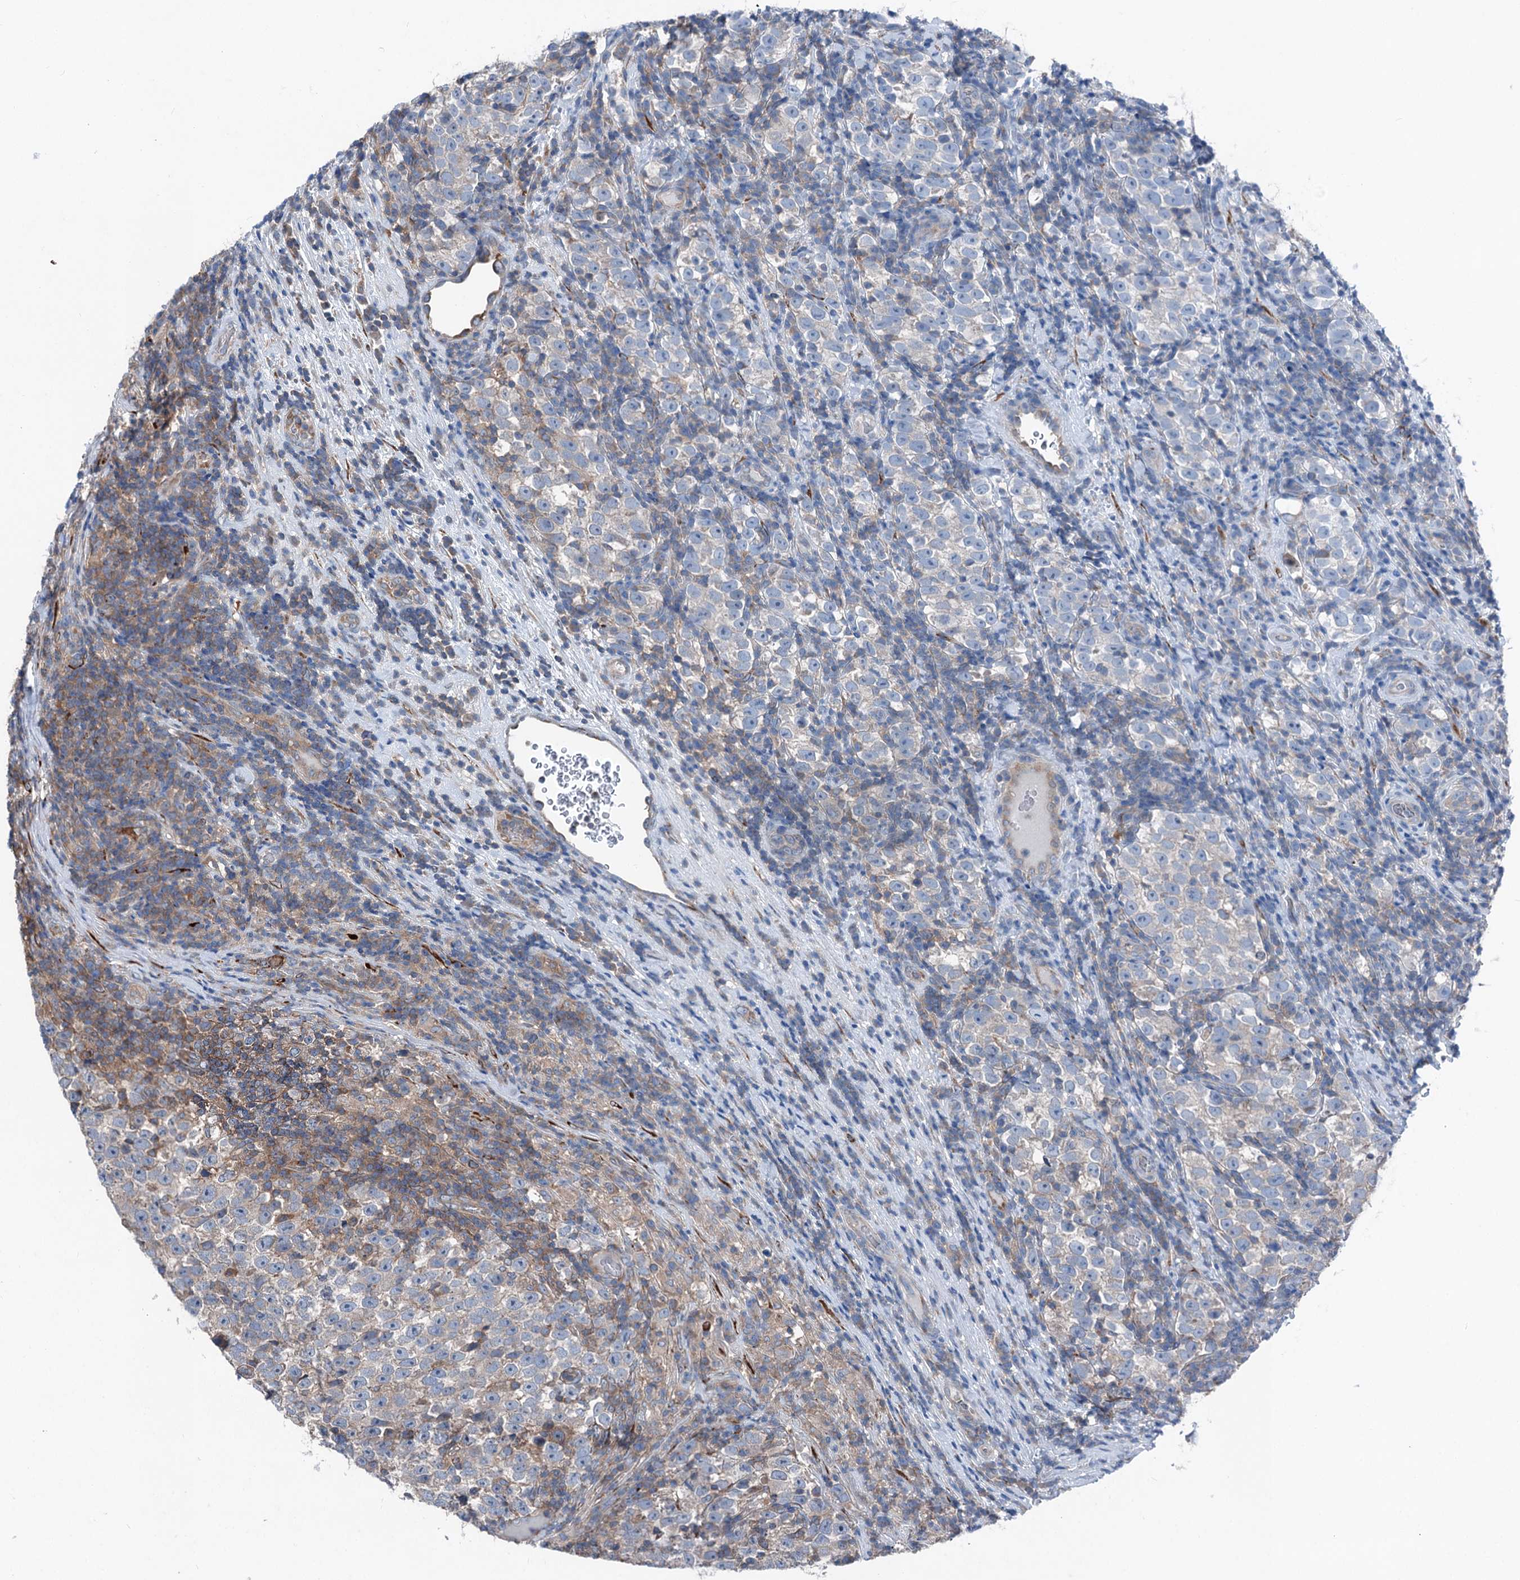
{"staining": {"intensity": "weak", "quantity": "25%-75%", "location": "cytoplasmic/membranous"}, "tissue": "testis cancer", "cell_type": "Tumor cells", "image_type": "cancer", "snomed": [{"axis": "morphology", "description": "Normal tissue, NOS"}, {"axis": "morphology", "description": "Seminoma, NOS"}, {"axis": "topography", "description": "Testis"}], "caption": "Immunohistochemical staining of seminoma (testis) shows weak cytoplasmic/membranous protein expression in about 25%-75% of tumor cells.", "gene": "DDIAS", "patient": {"sex": "male", "age": 43}}